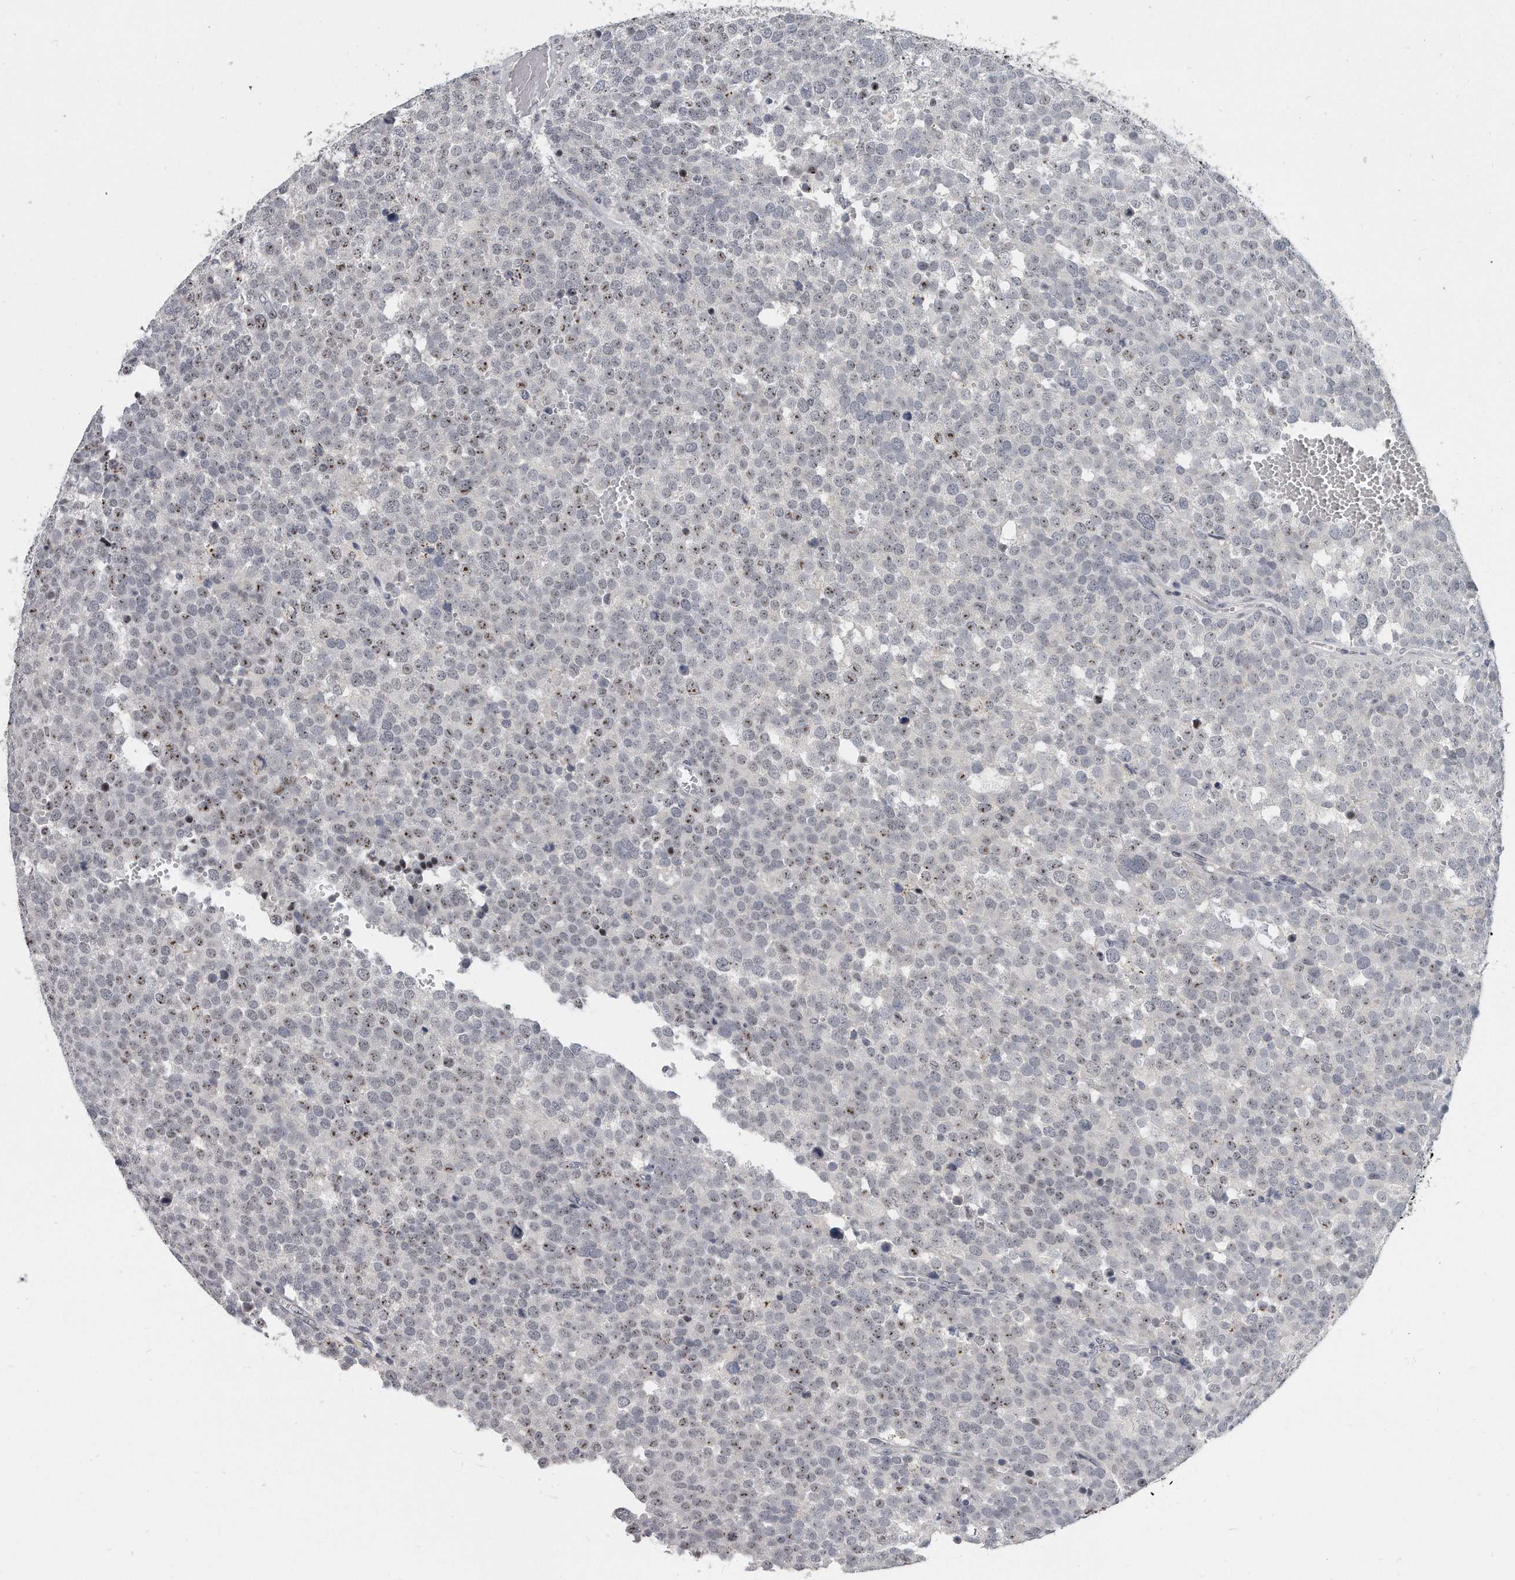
{"staining": {"intensity": "moderate", "quantity": "<25%", "location": "nuclear"}, "tissue": "testis cancer", "cell_type": "Tumor cells", "image_type": "cancer", "snomed": [{"axis": "morphology", "description": "Seminoma, NOS"}, {"axis": "topography", "description": "Testis"}], "caption": "This image reveals testis cancer (seminoma) stained with immunohistochemistry (IHC) to label a protein in brown. The nuclear of tumor cells show moderate positivity for the protein. Nuclei are counter-stained blue.", "gene": "TFCP2L1", "patient": {"sex": "male", "age": 71}}